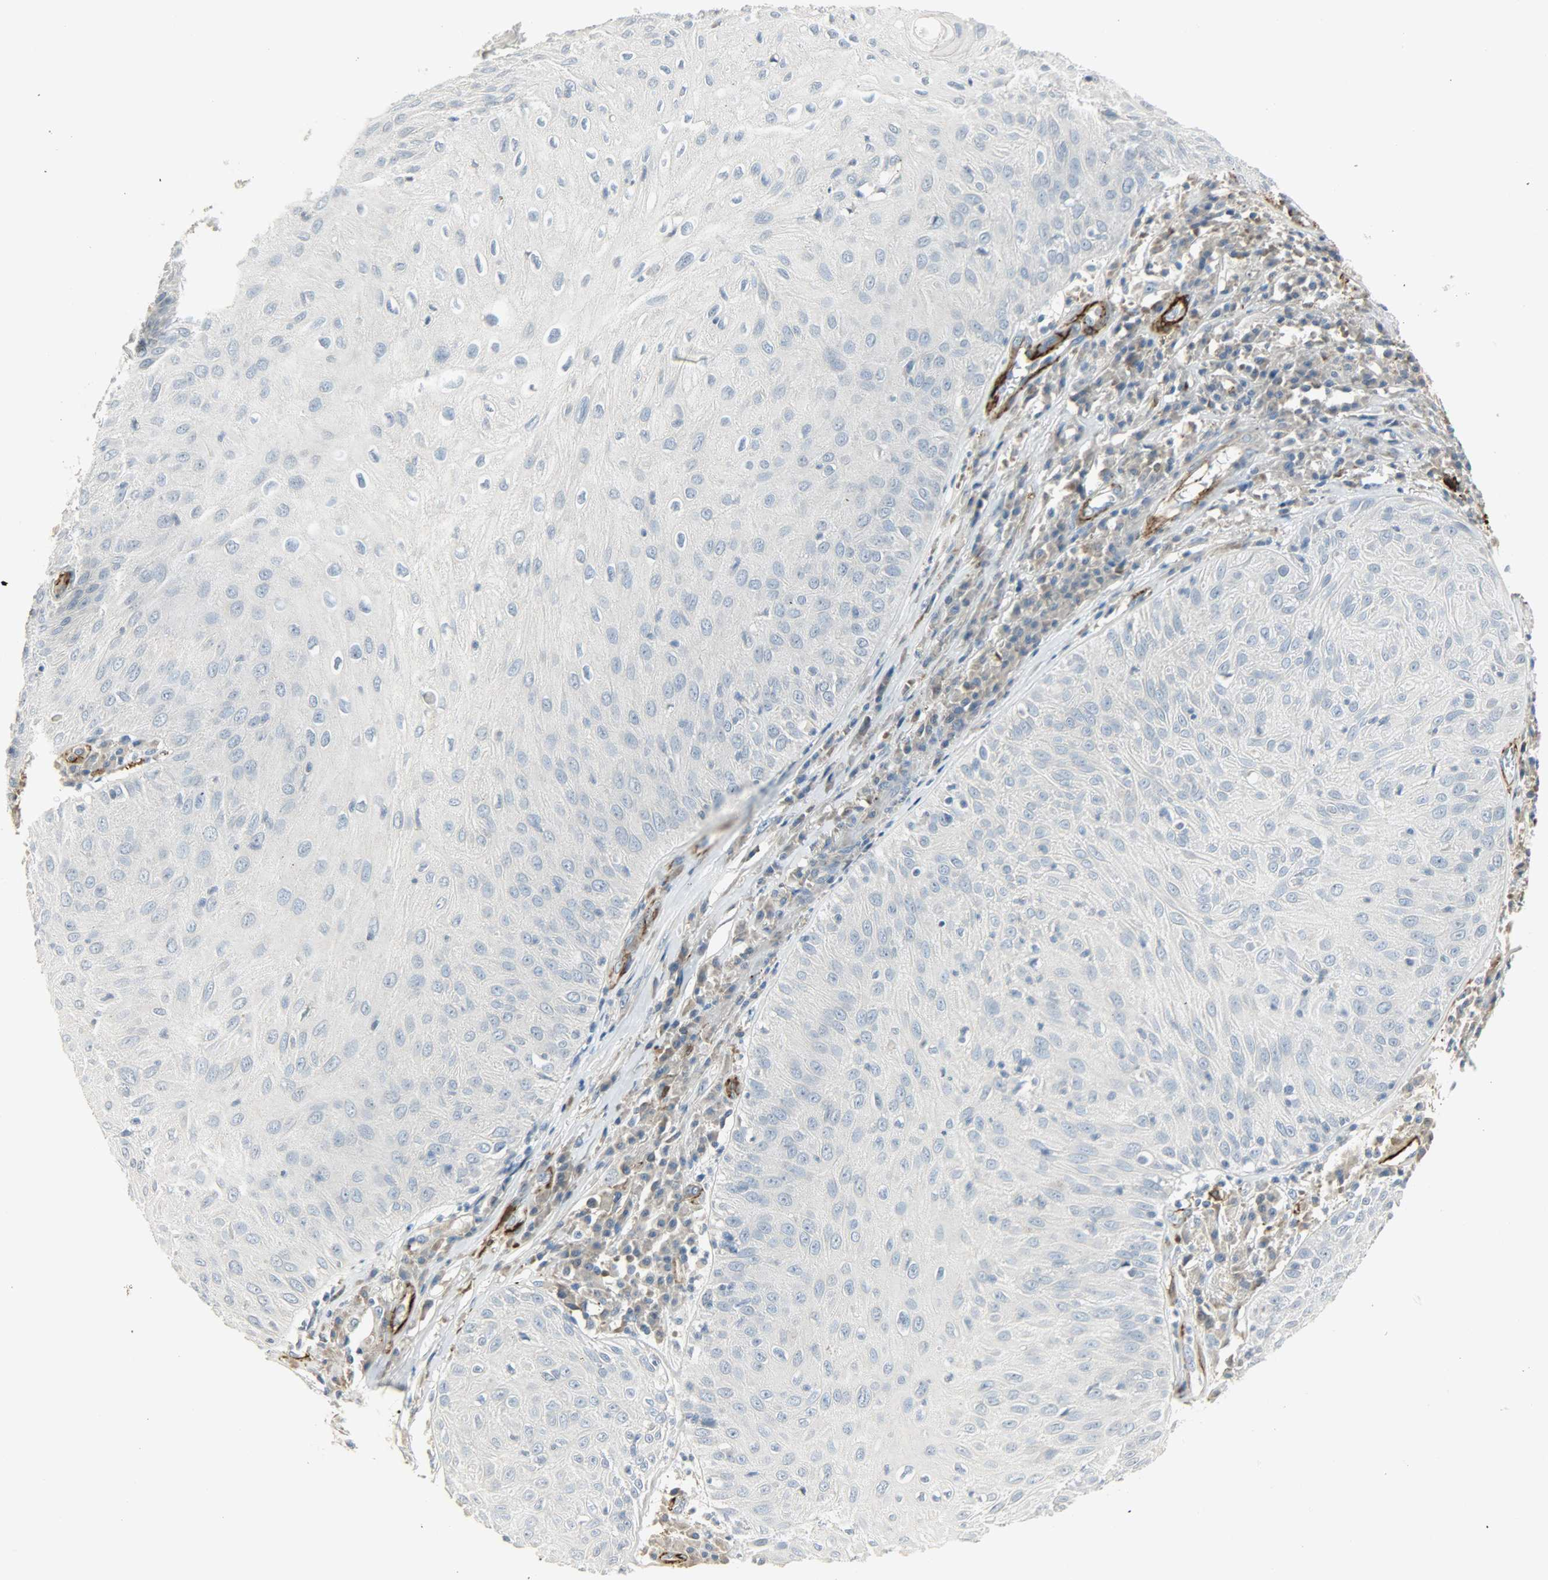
{"staining": {"intensity": "negative", "quantity": "none", "location": "none"}, "tissue": "skin cancer", "cell_type": "Tumor cells", "image_type": "cancer", "snomed": [{"axis": "morphology", "description": "Squamous cell carcinoma, NOS"}, {"axis": "topography", "description": "Skin"}], "caption": "A high-resolution micrograph shows immunohistochemistry (IHC) staining of skin cancer, which reveals no significant expression in tumor cells. (Immunohistochemistry (ihc), brightfield microscopy, high magnification).", "gene": "ENPEP", "patient": {"sex": "male", "age": 65}}